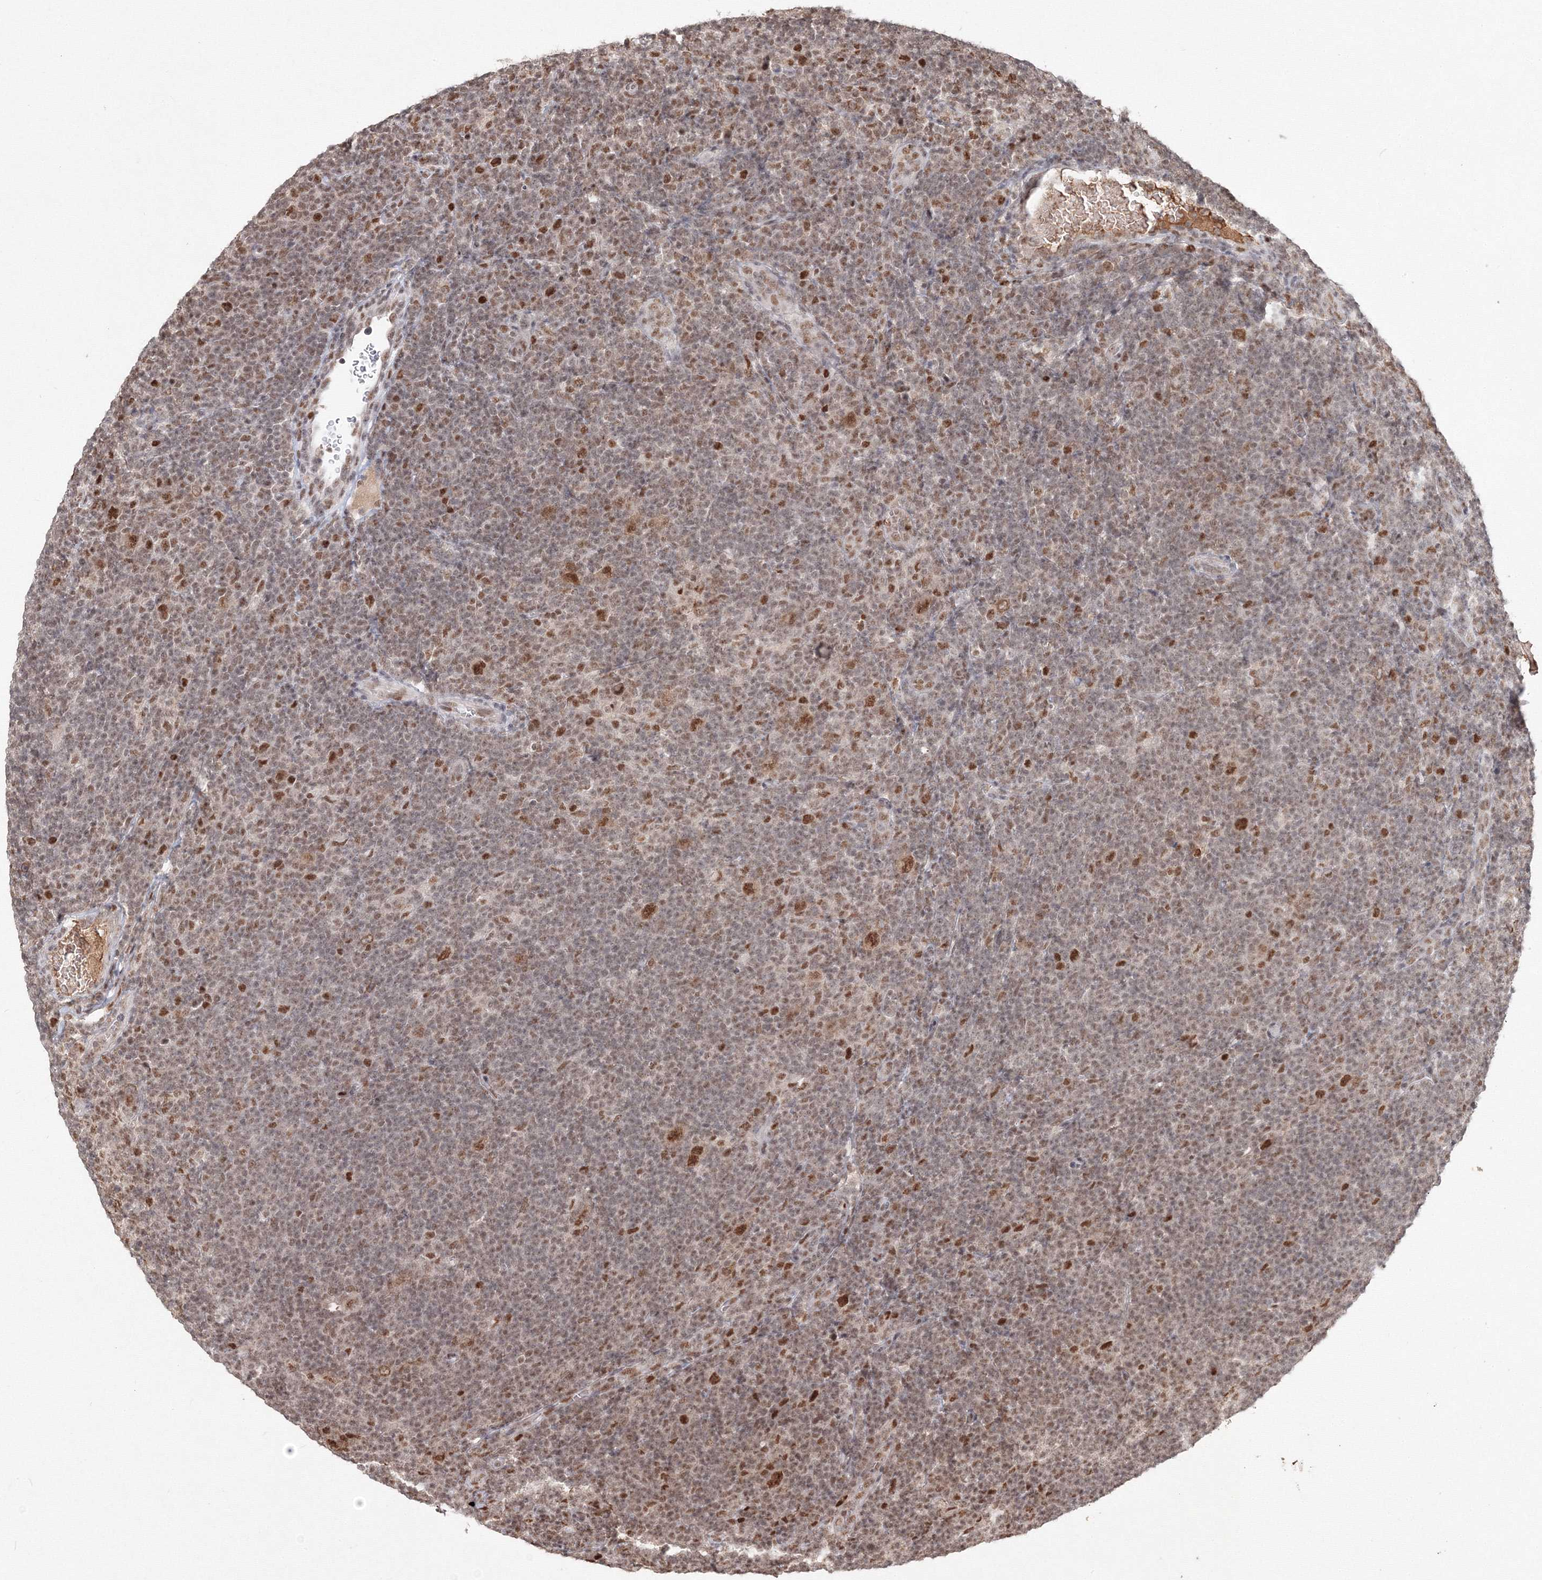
{"staining": {"intensity": "strong", "quantity": ">75%", "location": "nuclear"}, "tissue": "lymphoma", "cell_type": "Tumor cells", "image_type": "cancer", "snomed": [{"axis": "morphology", "description": "Hodgkin's disease, NOS"}, {"axis": "topography", "description": "Lymph node"}], "caption": "The image displays staining of lymphoma, revealing strong nuclear protein positivity (brown color) within tumor cells.", "gene": "IWS1", "patient": {"sex": "female", "age": 57}}